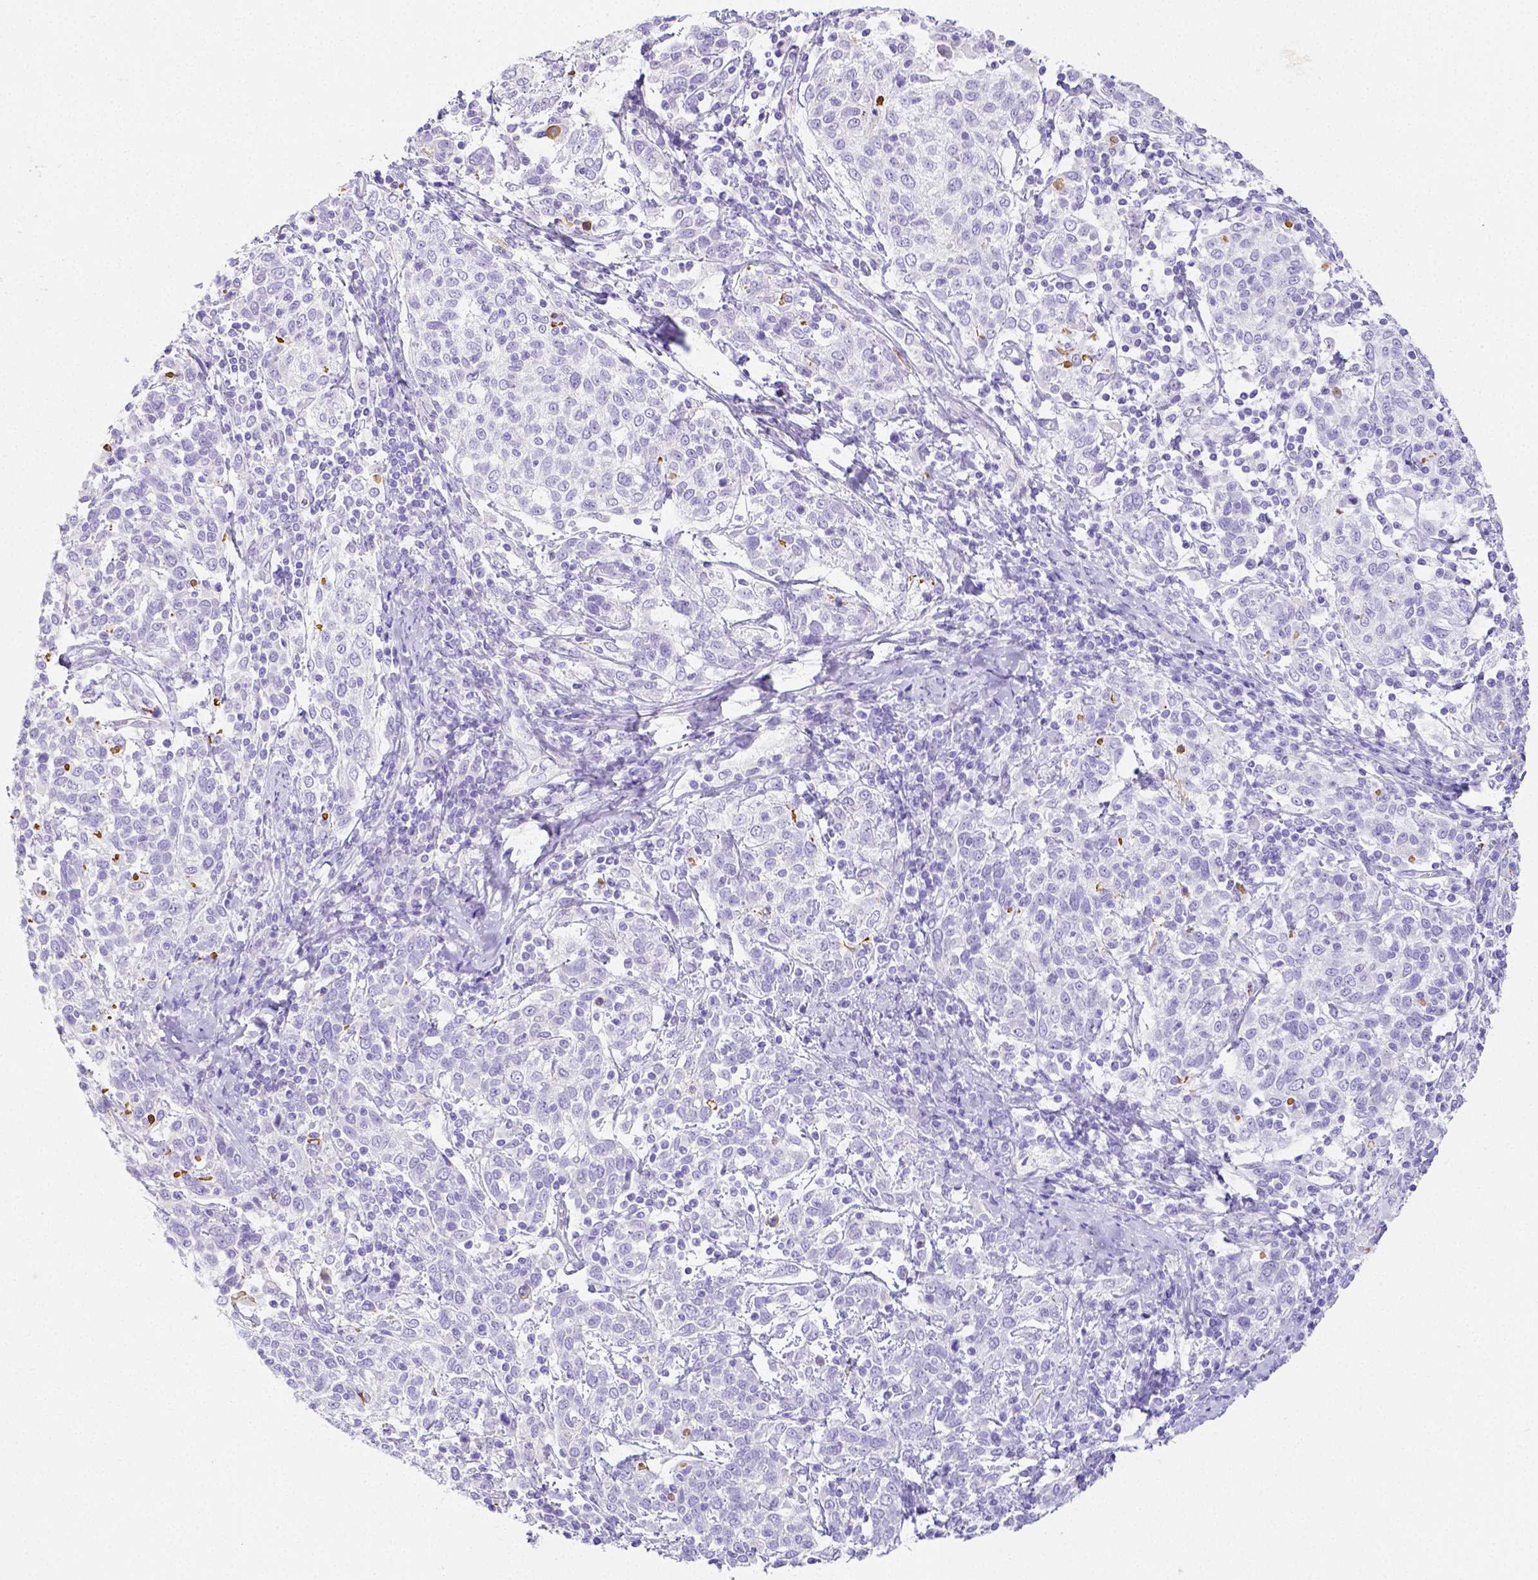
{"staining": {"intensity": "negative", "quantity": "none", "location": "none"}, "tissue": "cervical cancer", "cell_type": "Tumor cells", "image_type": "cancer", "snomed": [{"axis": "morphology", "description": "Squamous cell carcinoma, NOS"}, {"axis": "topography", "description": "Cervix"}], "caption": "Tumor cells show no significant protein expression in cervical cancer. (Stains: DAB IHC with hematoxylin counter stain, Microscopy: brightfield microscopy at high magnification).", "gene": "ARHGAP36", "patient": {"sex": "female", "age": 61}}